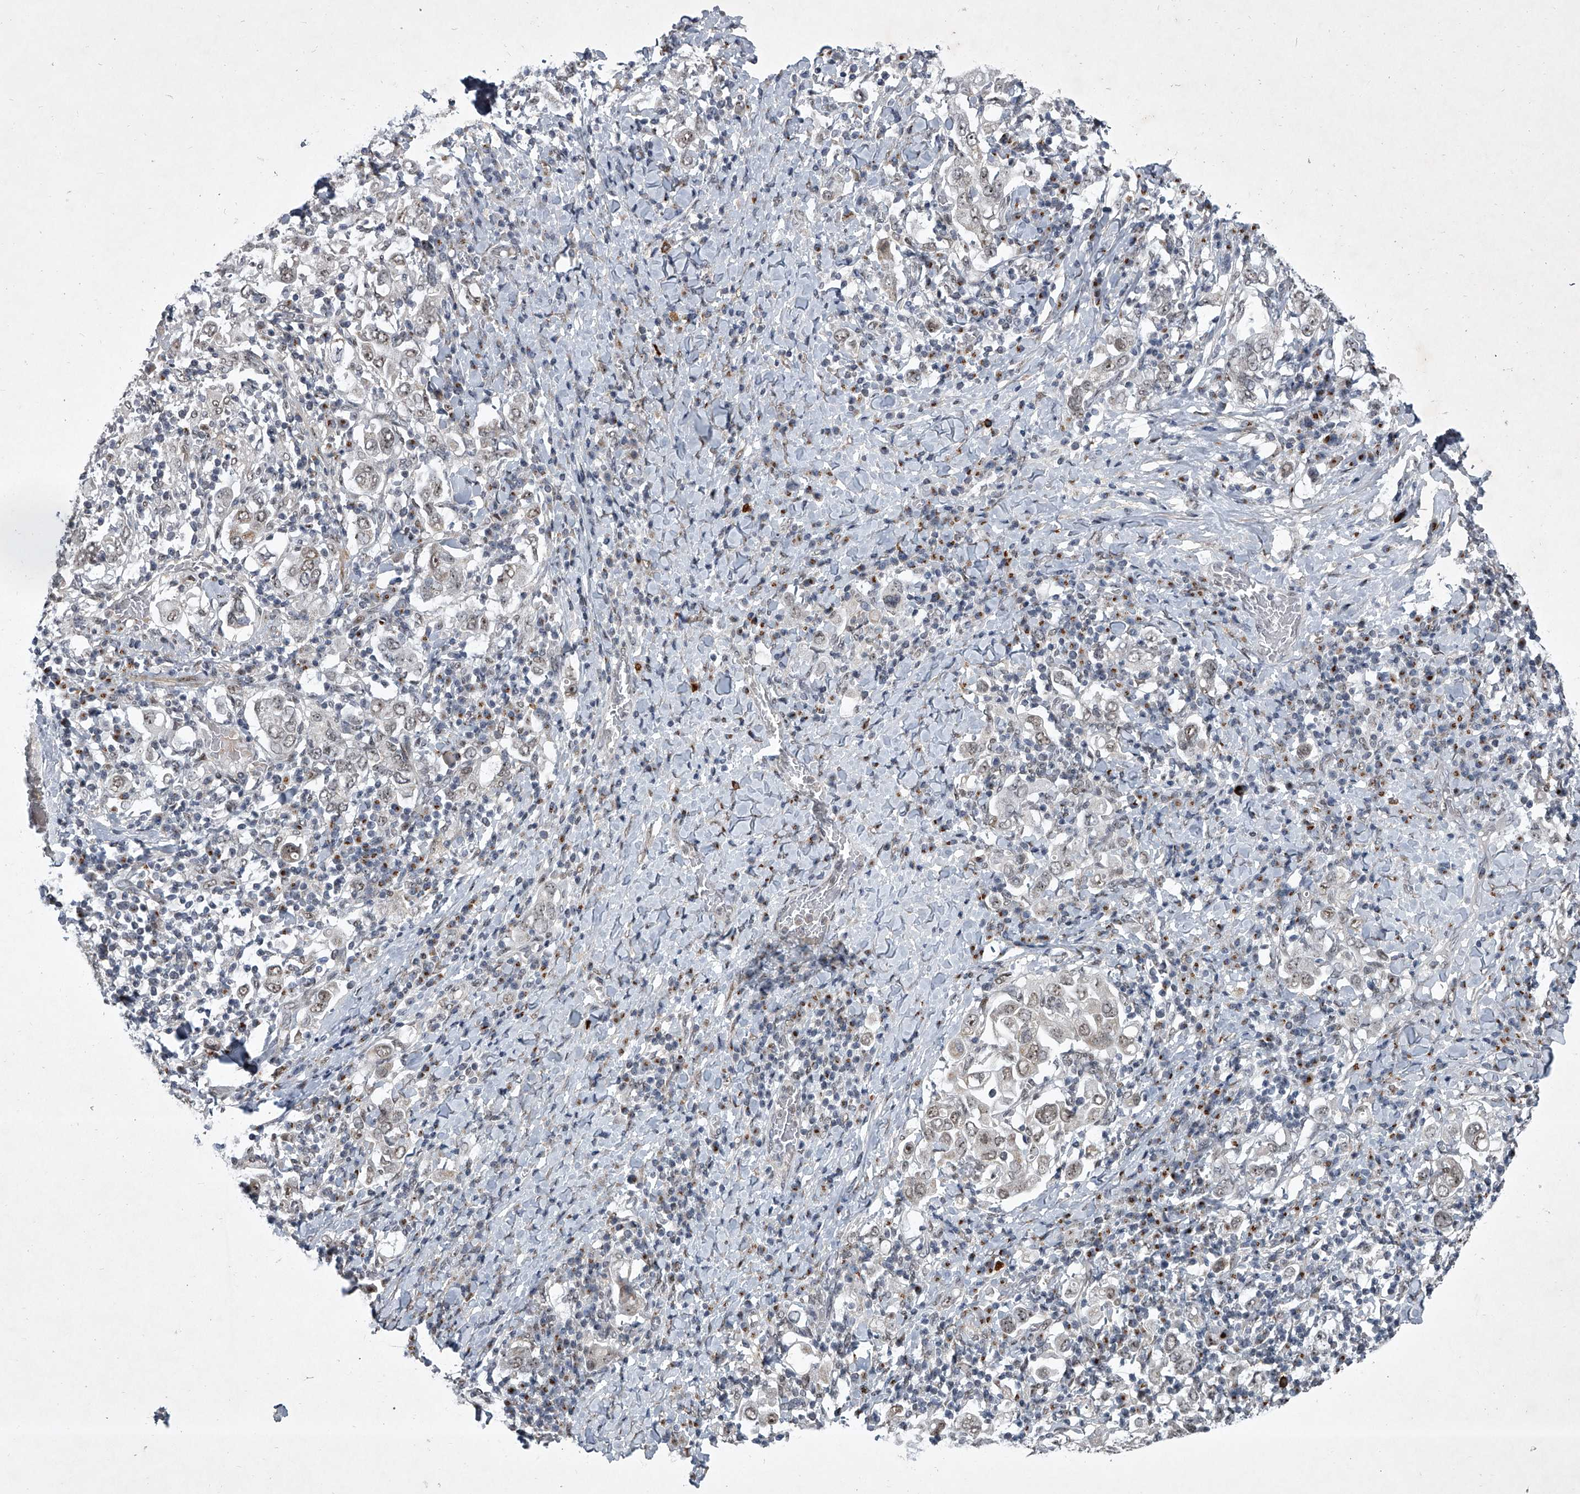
{"staining": {"intensity": "weak", "quantity": "25%-75%", "location": "nuclear"}, "tissue": "stomach cancer", "cell_type": "Tumor cells", "image_type": "cancer", "snomed": [{"axis": "morphology", "description": "Adenocarcinoma, NOS"}, {"axis": "topography", "description": "Stomach, upper"}], "caption": "Stomach cancer stained with a brown dye demonstrates weak nuclear positive staining in about 25%-75% of tumor cells.", "gene": "MLLT1", "patient": {"sex": "male", "age": 62}}